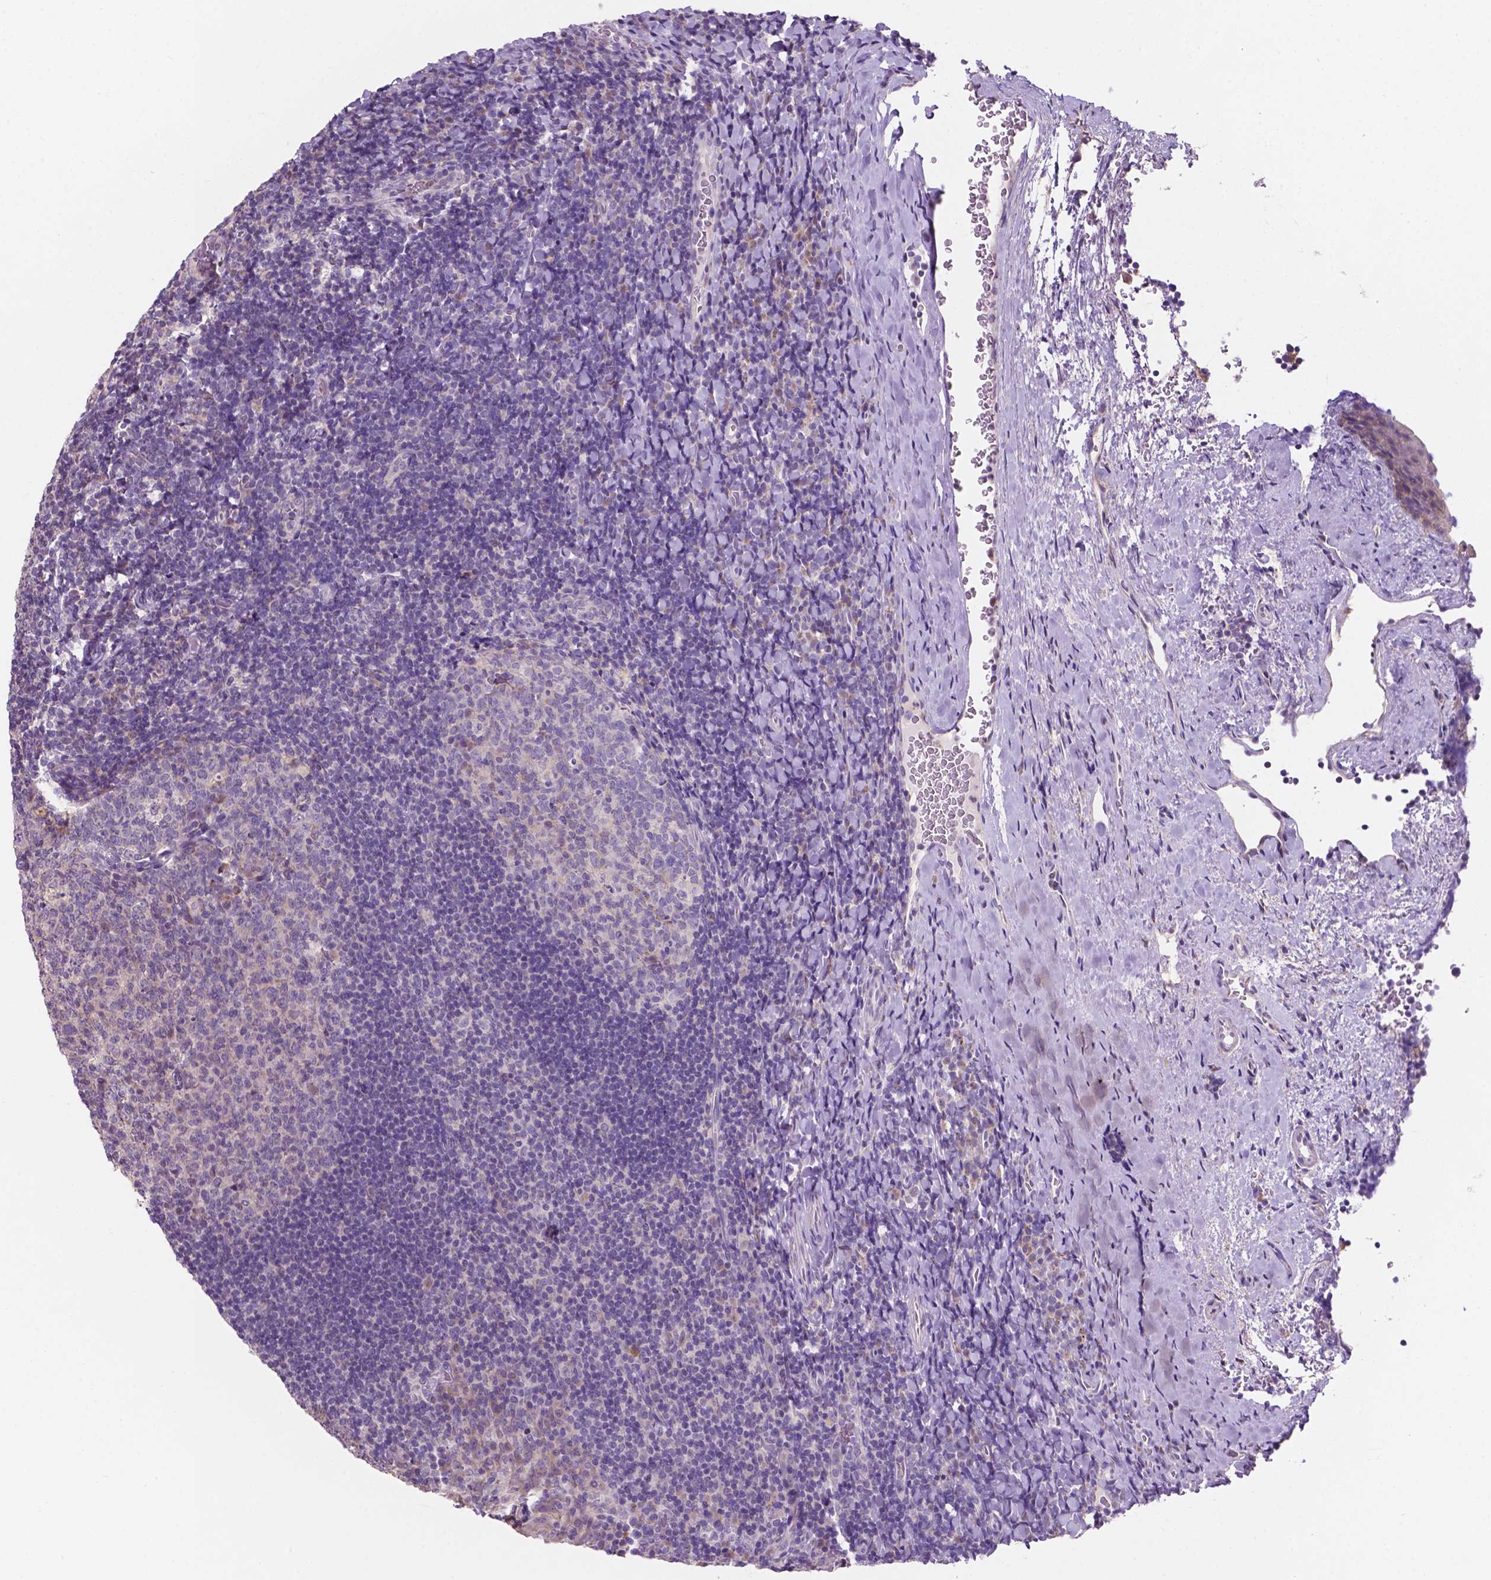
{"staining": {"intensity": "negative", "quantity": "none", "location": "none"}, "tissue": "tonsil", "cell_type": "Germinal center cells", "image_type": "normal", "snomed": [{"axis": "morphology", "description": "Normal tissue, NOS"}, {"axis": "topography", "description": "Tonsil"}], "caption": "This micrograph is of normal tonsil stained with immunohistochemistry (IHC) to label a protein in brown with the nuclei are counter-stained blue. There is no positivity in germinal center cells. (Brightfield microscopy of DAB (3,3'-diaminobenzidine) IHC at high magnification).", "gene": "MKRN2OS", "patient": {"sex": "male", "age": 17}}